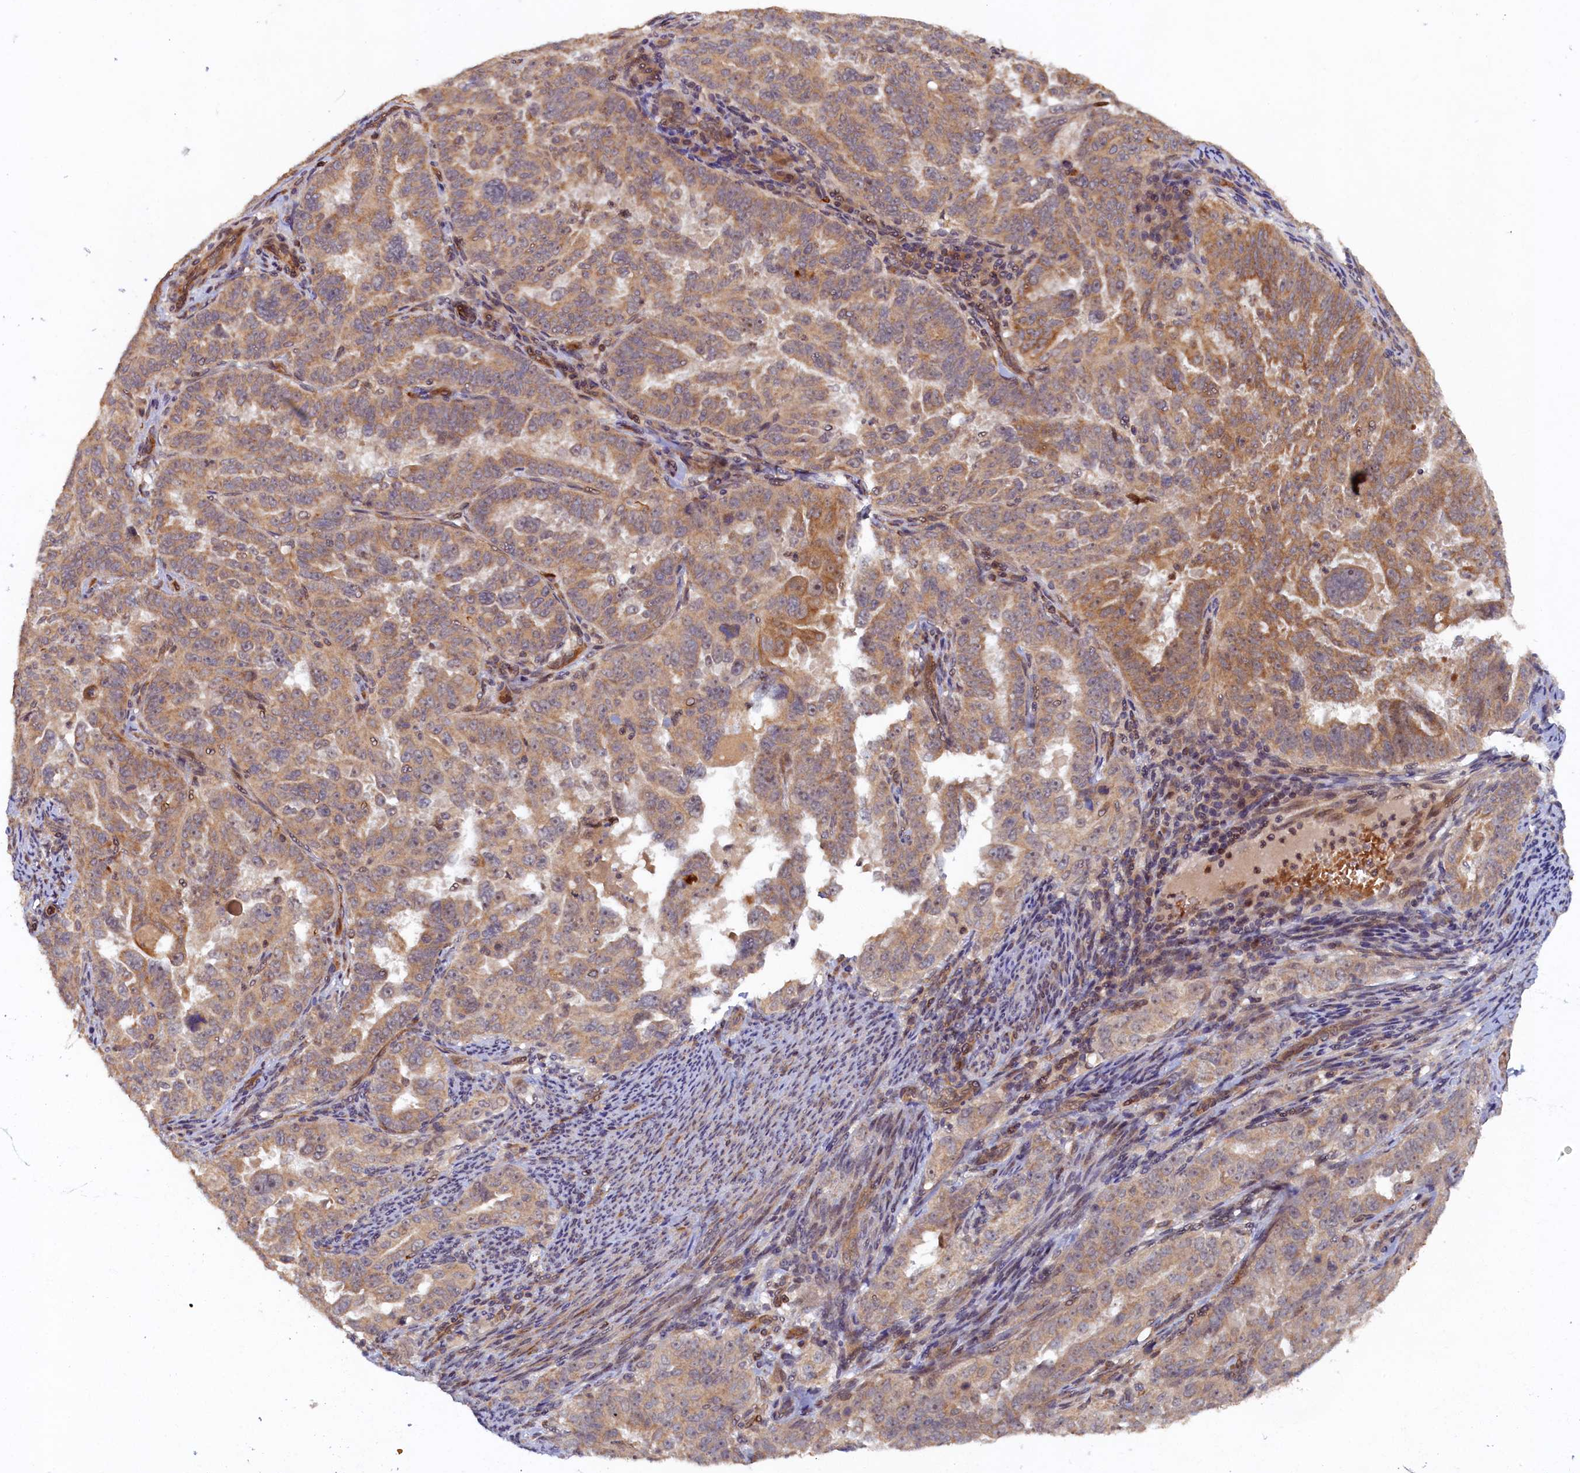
{"staining": {"intensity": "moderate", "quantity": ">75%", "location": "cytoplasmic/membranous"}, "tissue": "endometrial cancer", "cell_type": "Tumor cells", "image_type": "cancer", "snomed": [{"axis": "morphology", "description": "Adenocarcinoma, NOS"}, {"axis": "topography", "description": "Endometrium"}], "caption": "An immunohistochemistry (IHC) image of neoplastic tissue is shown. Protein staining in brown shows moderate cytoplasmic/membranous positivity in endometrial cancer within tumor cells.", "gene": "CEP20", "patient": {"sex": "female", "age": 65}}